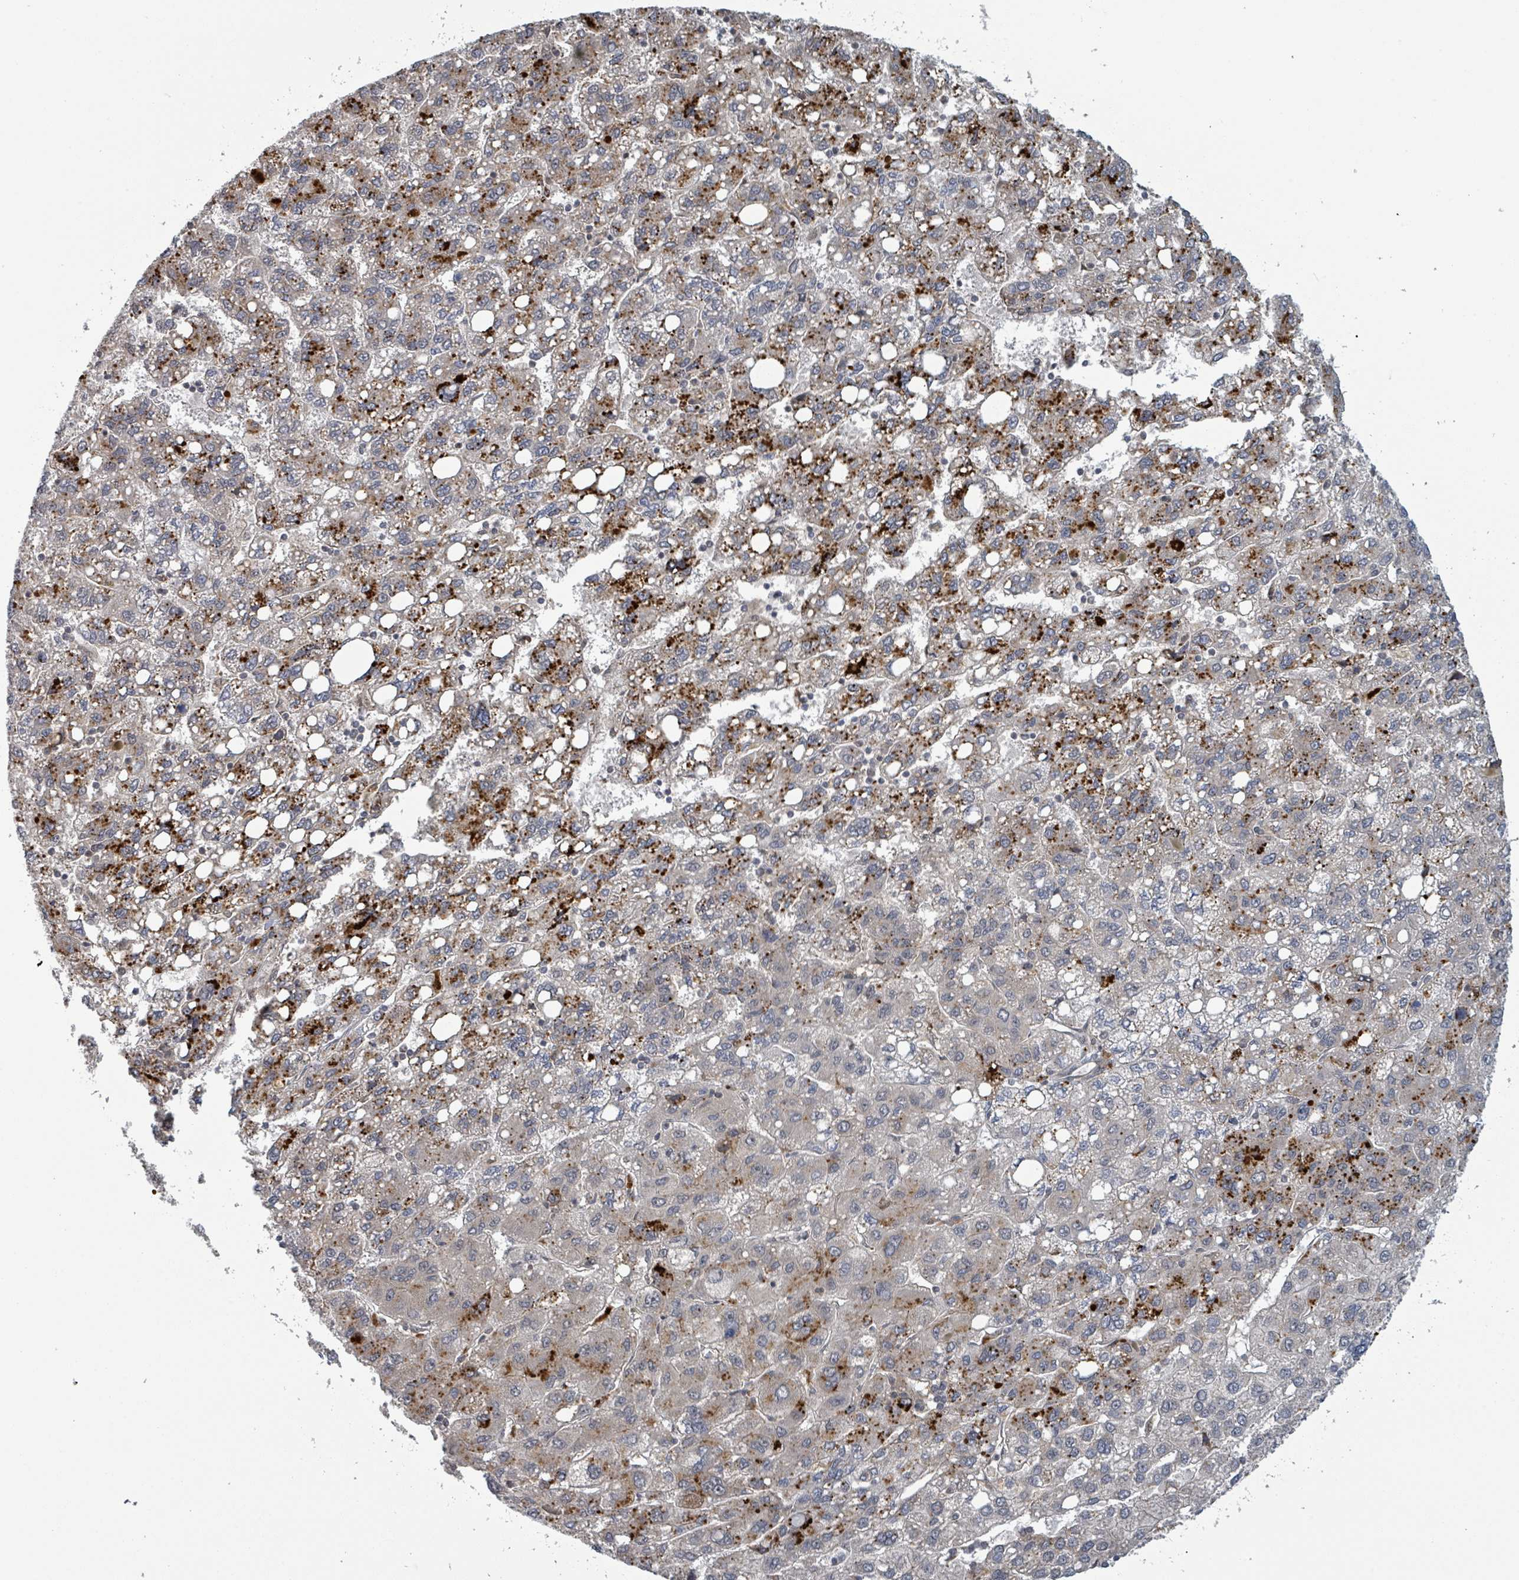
{"staining": {"intensity": "strong", "quantity": "25%-75%", "location": "cytoplasmic/membranous"}, "tissue": "liver cancer", "cell_type": "Tumor cells", "image_type": "cancer", "snomed": [{"axis": "morphology", "description": "Carcinoma, Hepatocellular, NOS"}, {"axis": "topography", "description": "Liver"}], "caption": "DAB (3,3'-diaminobenzidine) immunohistochemical staining of liver cancer exhibits strong cytoplasmic/membranous protein positivity in about 25%-75% of tumor cells.", "gene": "GTF3C1", "patient": {"sex": "female", "age": 82}}